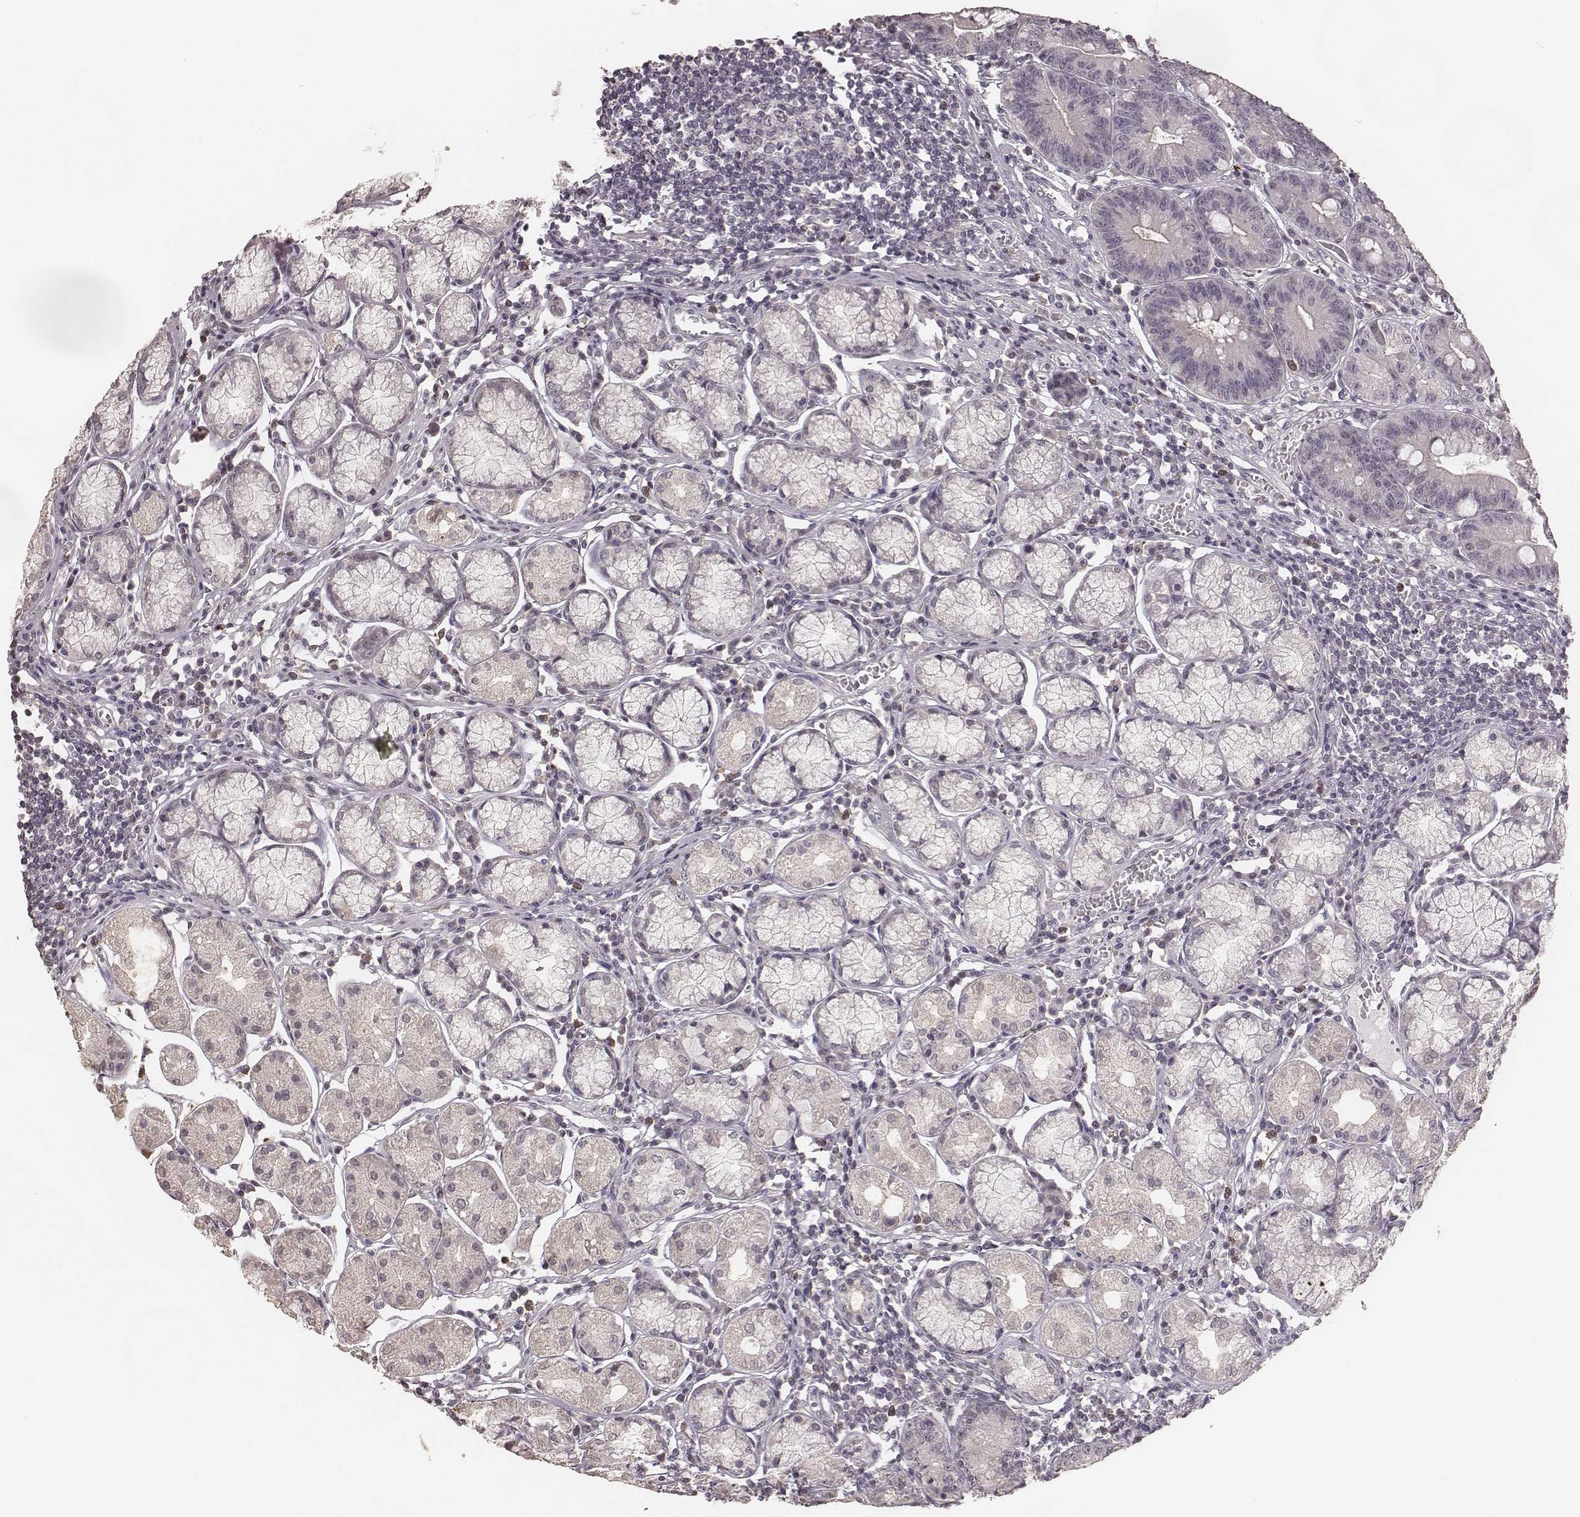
{"staining": {"intensity": "negative", "quantity": "none", "location": "none"}, "tissue": "stomach", "cell_type": "Glandular cells", "image_type": "normal", "snomed": [{"axis": "morphology", "description": "Normal tissue, NOS"}, {"axis": "topography", "description": "Stomach"}], "caption": "IHC of normal stomach demonstrates no expression in glandular cells. (DAB immunohistochemistry, high magnification).", "gene": "LY6K", "patient": {"sex": "male", "age": 55}}